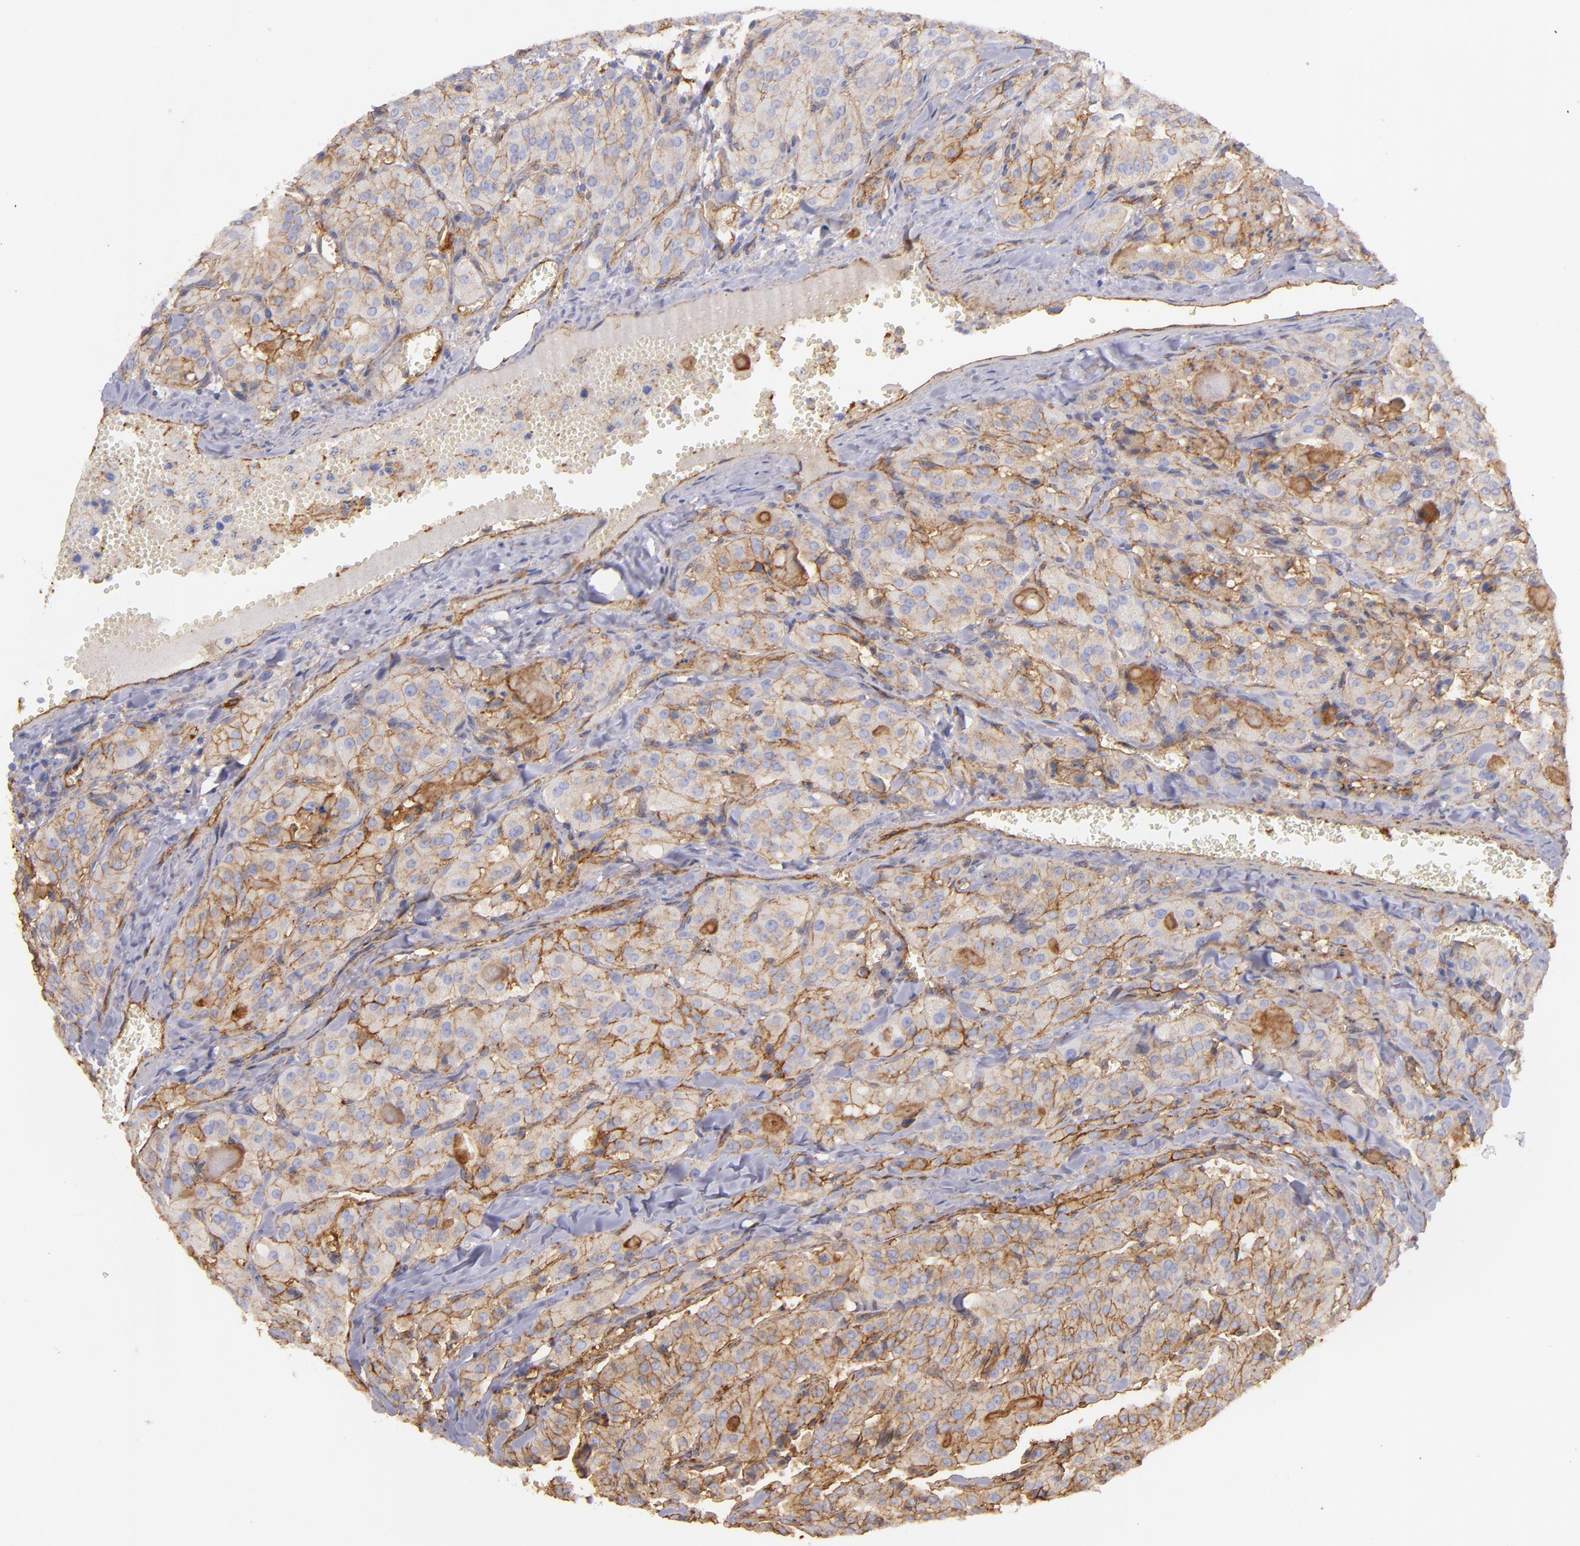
{"staining": {"intensity": "moderate", "quantity": "25%-75%", "location": "cytoplasmic/membranous"}, "tissue": "thyroid cancer", "cell_type": "Tumor cells", "image_type": "cancer", "snomed": [{"axis": "morphology", "description": "Carcinoma, NOS"}, {"axis": "topography", "description": "Thyroid gland"}], "caption": "Brown immunohistochemical staining in thyroid cancer (carcinoma) exhibits moderate cytoplasmic/membranous positivity in approximately 25%-75% of tumor cells.", "gene": "CD151", "patient": {"sex": "male", "age": 76}}